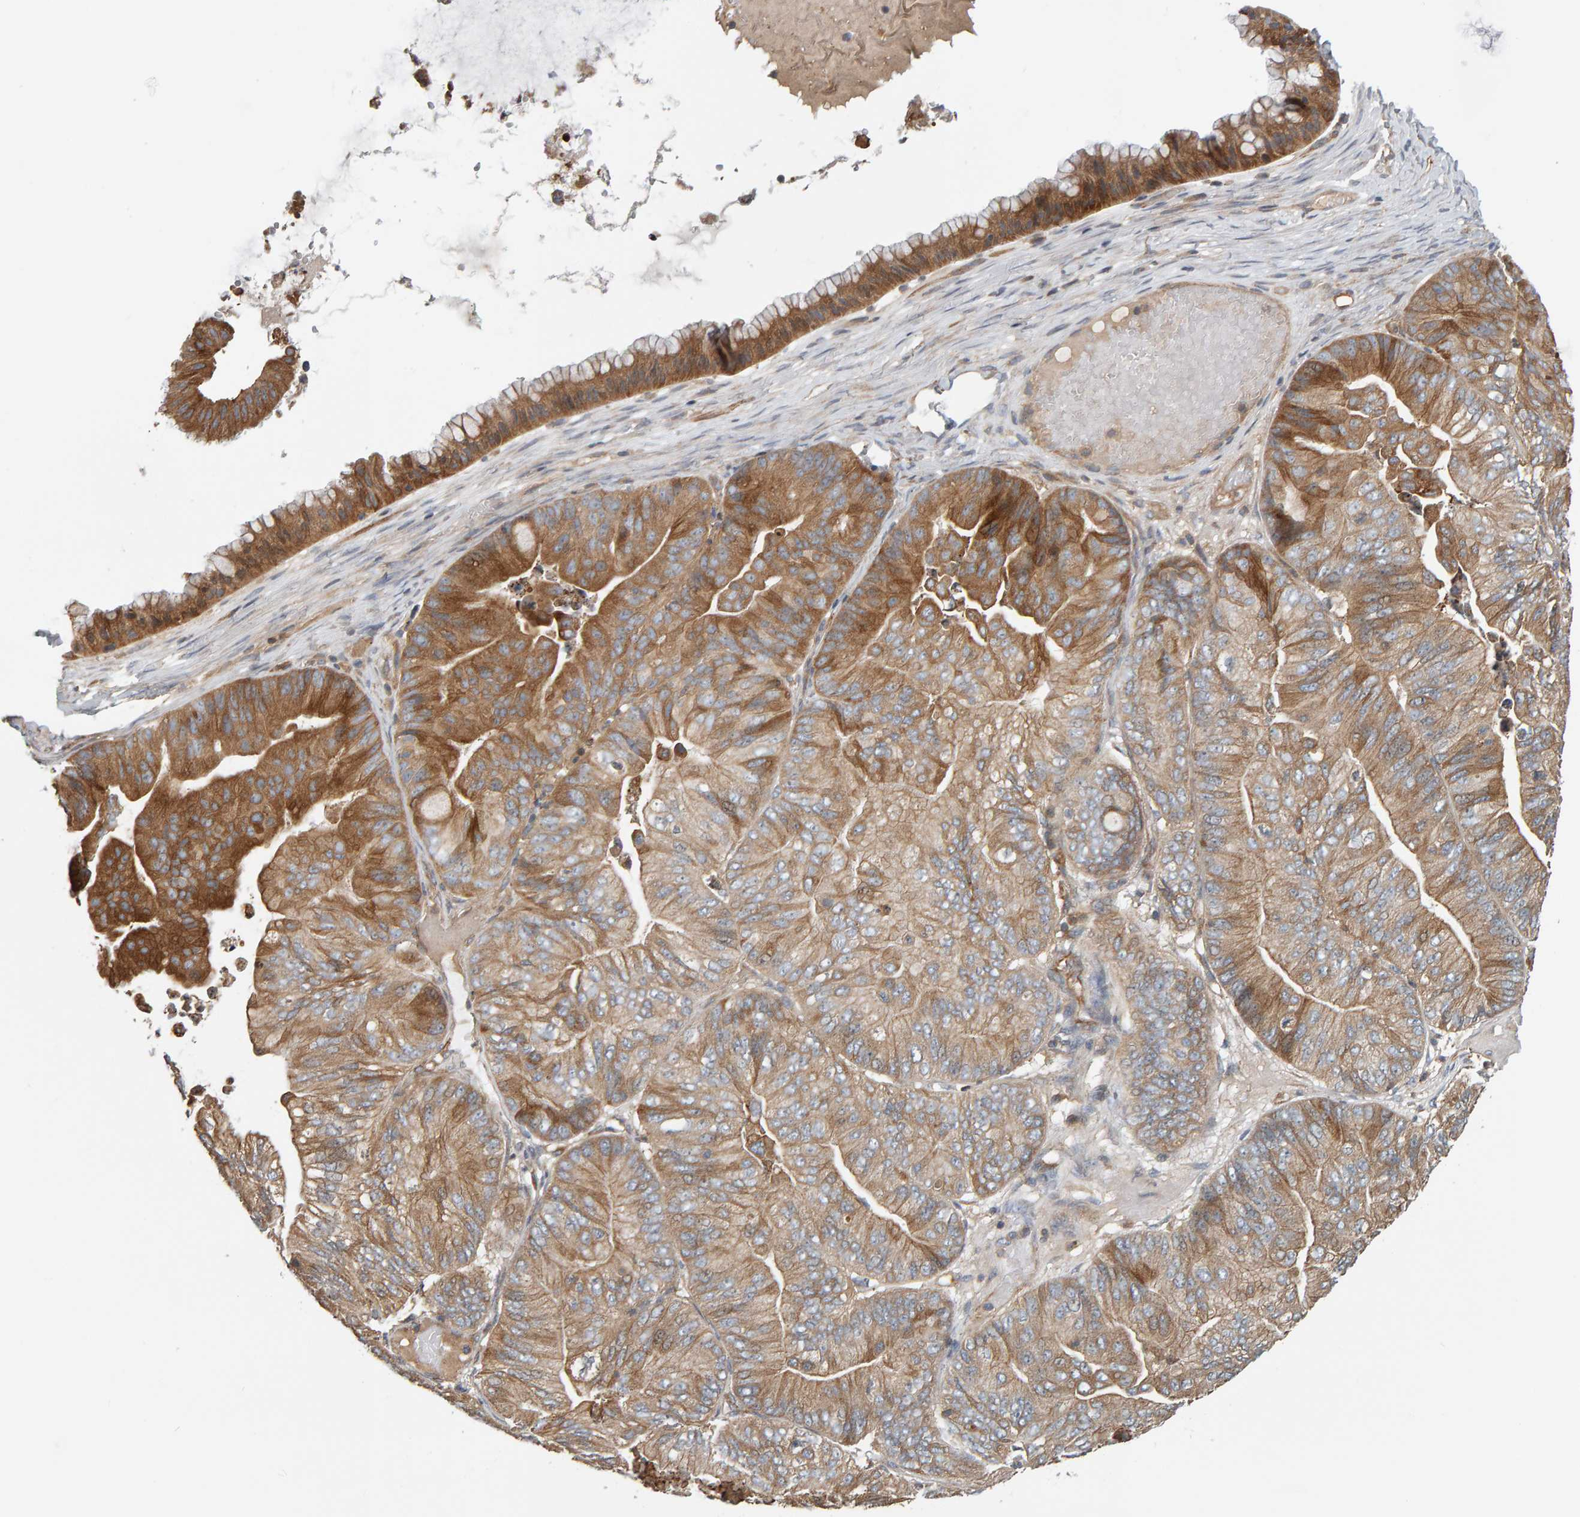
{"staining": {"intensity": "moderate", "quantity": ">75%", "location": "cytoplasmic/membranous"}, "tissue": "ovarian cancer", "cell_type": "Tumor cells", "image_type": "cancer", "snomed": [{"axis": "morphology", "description": "Cystadenocarcinoma, mucinous, NOS"}, {"axis": "topography", "description": "Ovary"}], "caption": "This image reveals ovarian cancer stained with IHC to label a protein in brown. The cytoplasmic/membranous of tumor cells show moderate positivity for the protein. Nuclei are counter-stained blue.", "gene": "C9orf72", "patient": {"sex": "female", "age": 61}}